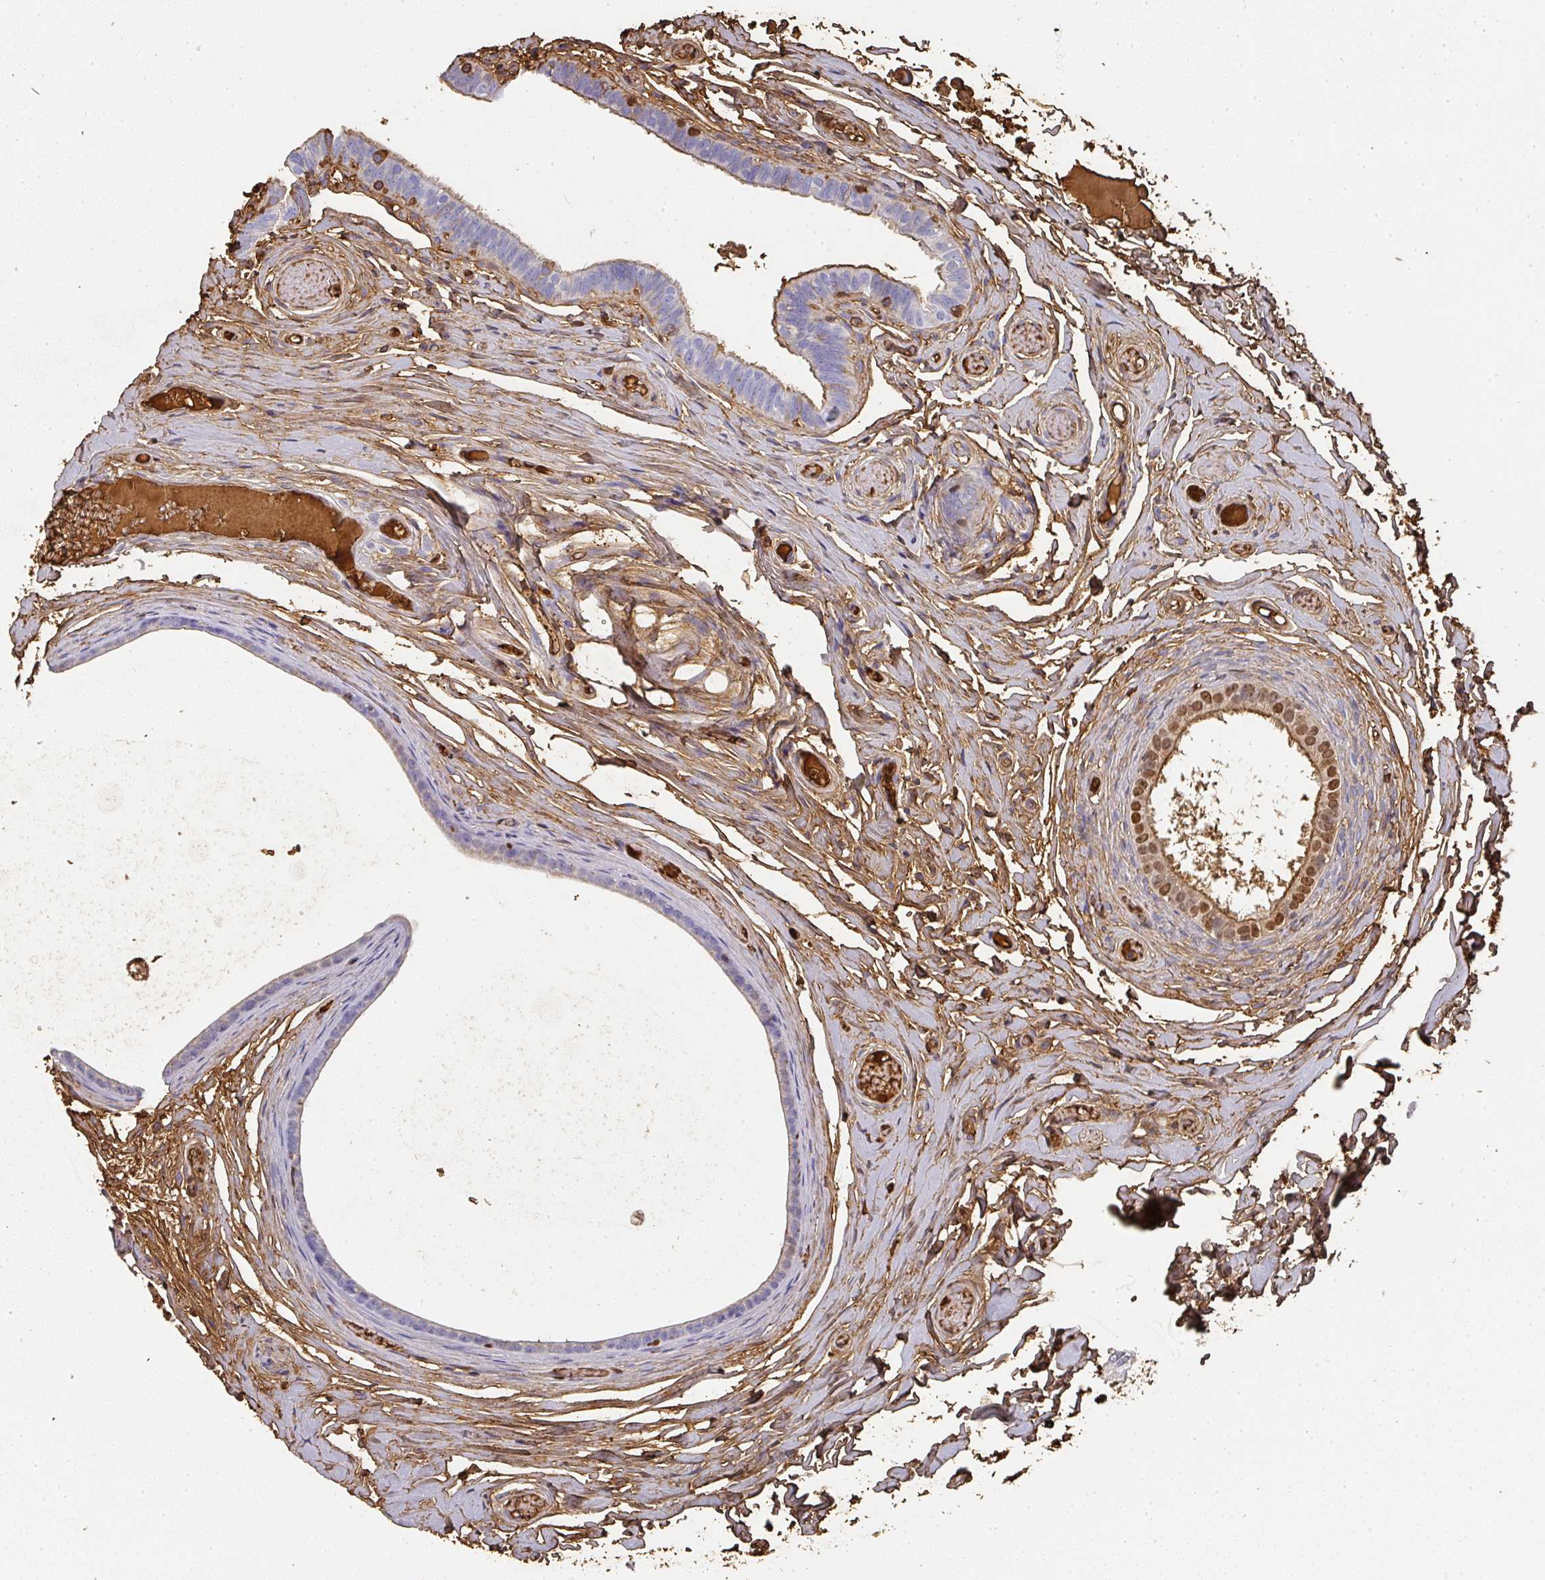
{"staining": {"intensity": "moderate", "quantity": "25%-75%", "location": "cytoplasmic/membranous,nuclear"}, "tissue": "epididymis", "cell_type": "Glandular cells", "image_type": "normal", "snomed": [{"axis": "morphology", "description": "Normal tissue, NOS"}, {"axis": "morphology", "description": "Carcinoma, Embryonal, NOS"}, {"axis": "topography", "description": "Testis"}, {"axis": "topography", "description": "Epididymis"}], "caption": "Immunohistochemical staining of normal epididymis demonstrates 25%-75% levels of moderate cytoplasmic/membranous,nuclear protein expression in approximately 25%-75% of glandular cells. The protein of interest is stained brown, and the nuclei are stained in blue (DAB (3,3'-diaminobenzidine) IHC with brightfield microscopy, high magnification).", "gene": "ALB", "patient": {"sex": "male", "age": 36}}